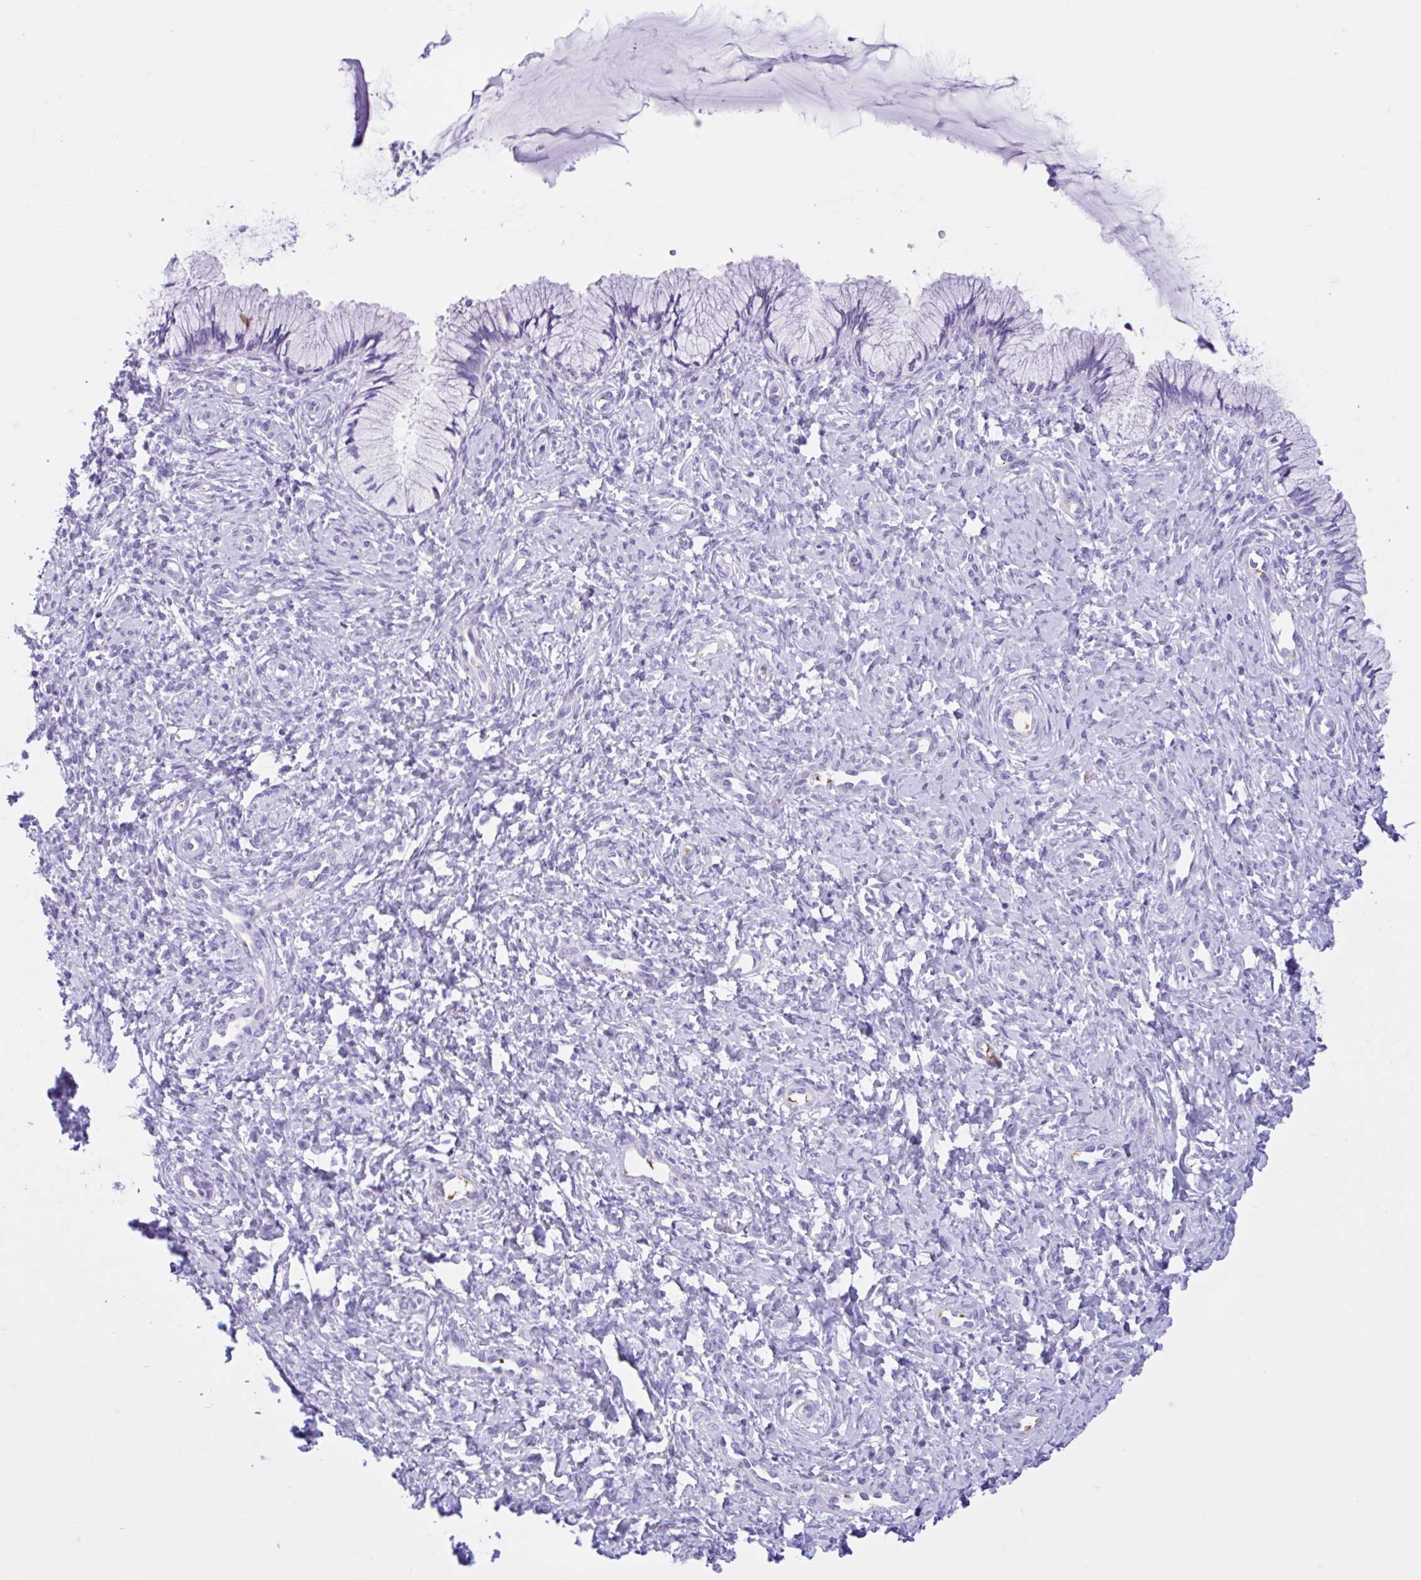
{"staining": {"intensity": "negative", "quantity": "none", "location": "none"}, "tissue": "cervix", "cell_type": "Glandular cells", "image_type": "normal", "snomed": [{"axis": "morphology", "description": "Normal tissue, NOS"}, {"axis": "topography", "description": "Cervix"}], "caption": "Immunohistochemistry histopathology image of normal cervix: cervix stained with DAB (3,3'-diaminobenzidine) displays no significant protein staining in glandular cells. (Brightfield microscopy of DAB (3,3'-diaminobenzidine) IHC at high magnification).", "gene": "TMEM79", "patient": {"sex": "female", "age": 37}}